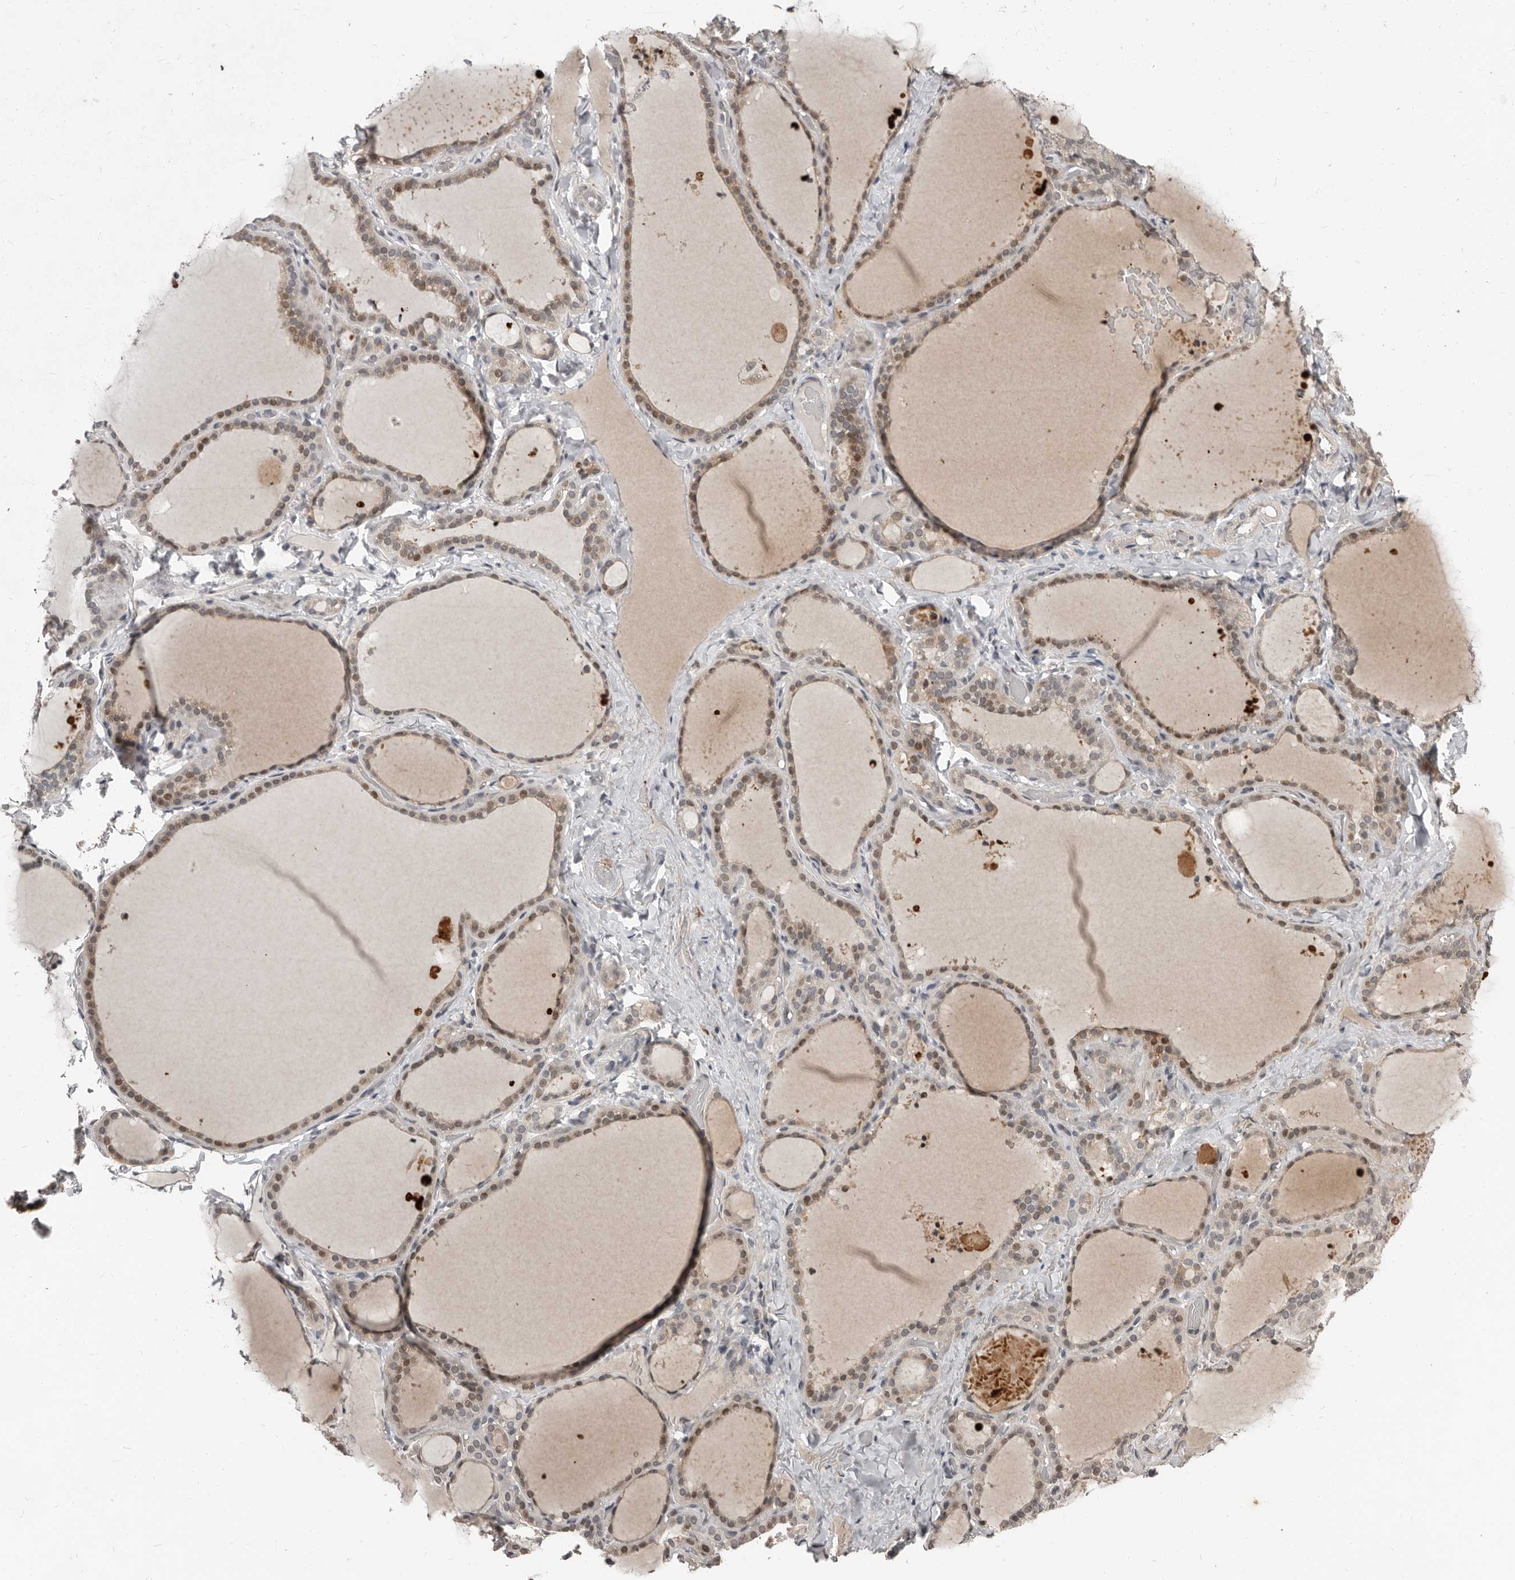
{"staining": {"intensity": "weak", "quantity": "25%-75%", "location": "cytoplasmic/membranous,nuclear"}, "tissue": "thyroid gland", "cell_type": "Glandular cells", "image_type": "normal", "snomed": [{"axis": "morphology", "description": "Normal tissue, NOS"}, {"axis": "topography", "description": "Thyroid gland"}], "caption": "IHC (DAB) staining of normal human thyroid gland demonstrates weak cytoplasmic/membranous,nuclear protein expression in approximately 25%-75% of glandular cells.", "gene": "APOL6", "patient": {"sex": "female", "age": 22}}